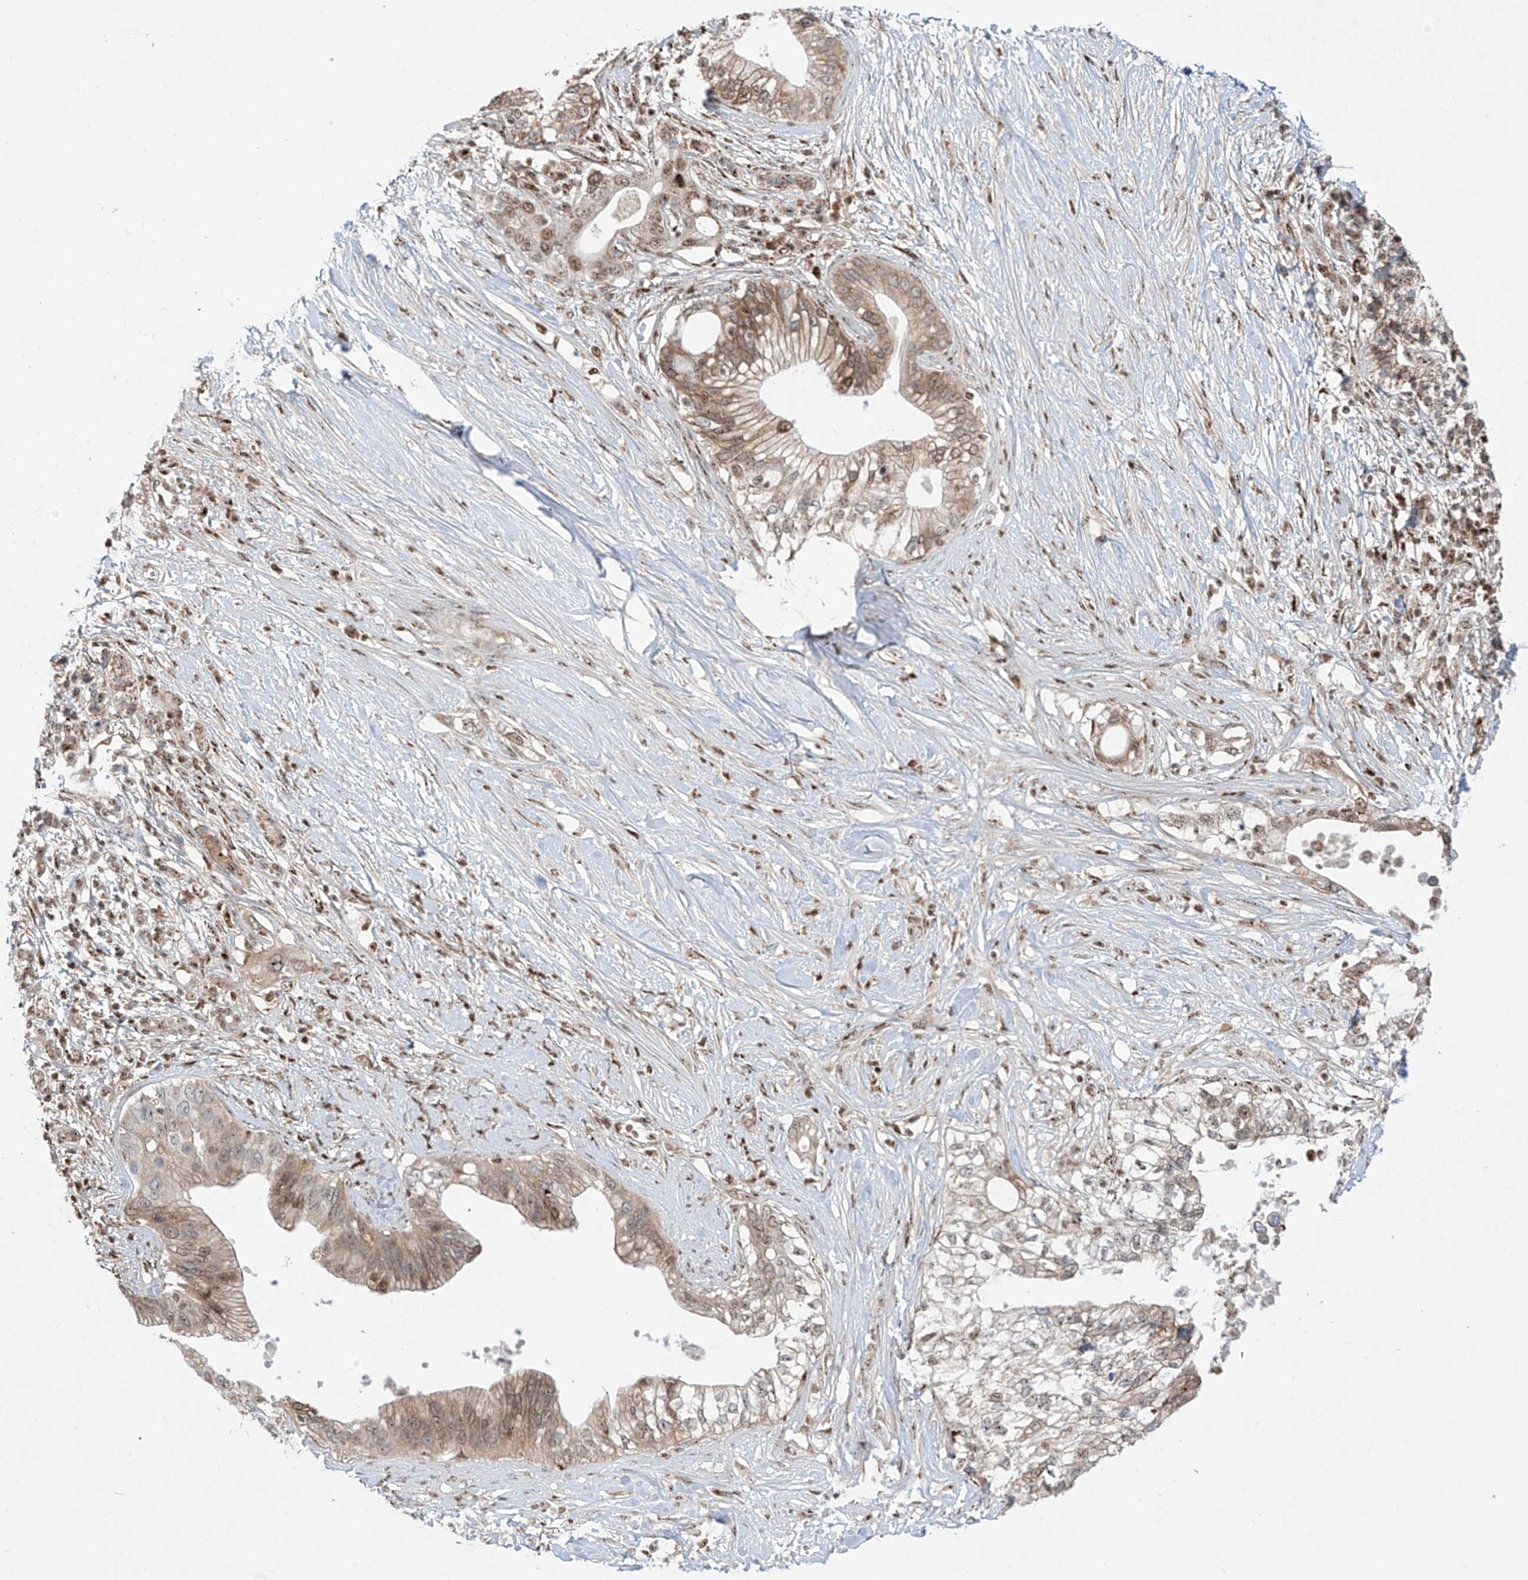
{"staining": {"intensity": "moderate", "quantity": "25%-75%", "location": "cytoplasmic/membranous,nuclear"}, "tissue": "pancreatic cancer", "cell_type": "Tumor cells", "image_type": "cancer", "snomed": [{"axis": "morphology", "description": "Normal tissue, NOS"}, {"axis": "morphology", "description": "Adenocarcinoma, NOS"}, {"axis": "topography", "description": "Pancreas"}, {"axis": "topography", "description": "Peripheral nerve tissue"}], "caption": "High-magnification brightfield microscopy of pancreatic cancer (adenocarcinoma) stained with DAB (brown) and counterstained with hematoxylin (blue). tumor cells exhibit moderate cytoplasmic/membranous and nuclear positivity is identified in approximately25%-75% of cells.", "gene": "ZBTB8A", "patient": {"sex": "male", "age": 59}}